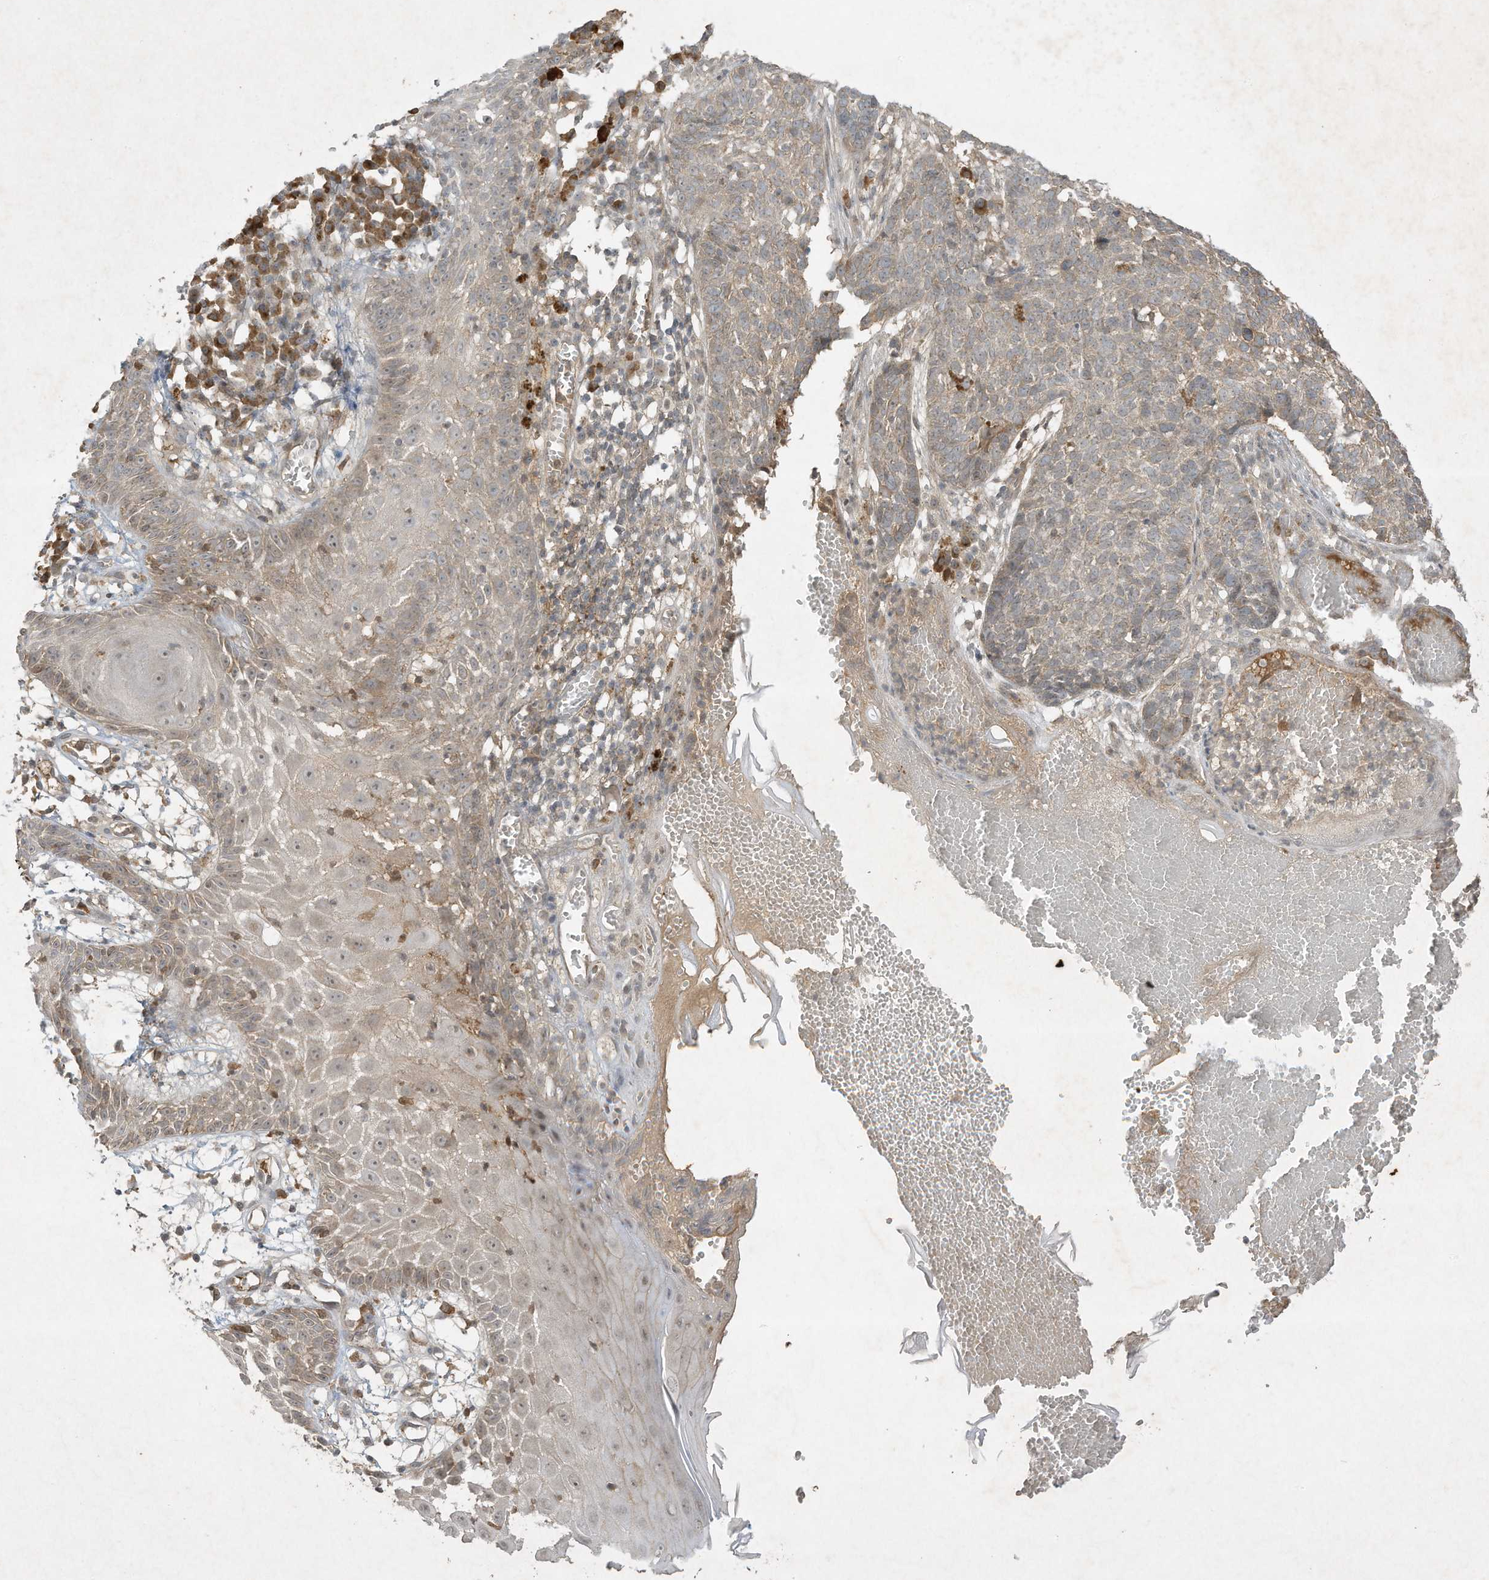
{"staining": {"intensity": "negative", "quantity": "none", "location": "none"}, "tissue": "skin cancer", "cell_type": "Tumor cells", "image_type": "cancer", "snomed": [{"axis": "morphology", "description": "Basal cell carcinoma"}, {"axis": "topography", "description": "Skin"}], "caption": "High power microscopy image of an immunohistochemistry (IHC) histopathology image of skin basal cell carcinoma, revealing no significant expression in tumor cells.", "gene": "FETUB", "patient": {"sex": "male", "age": 85}}